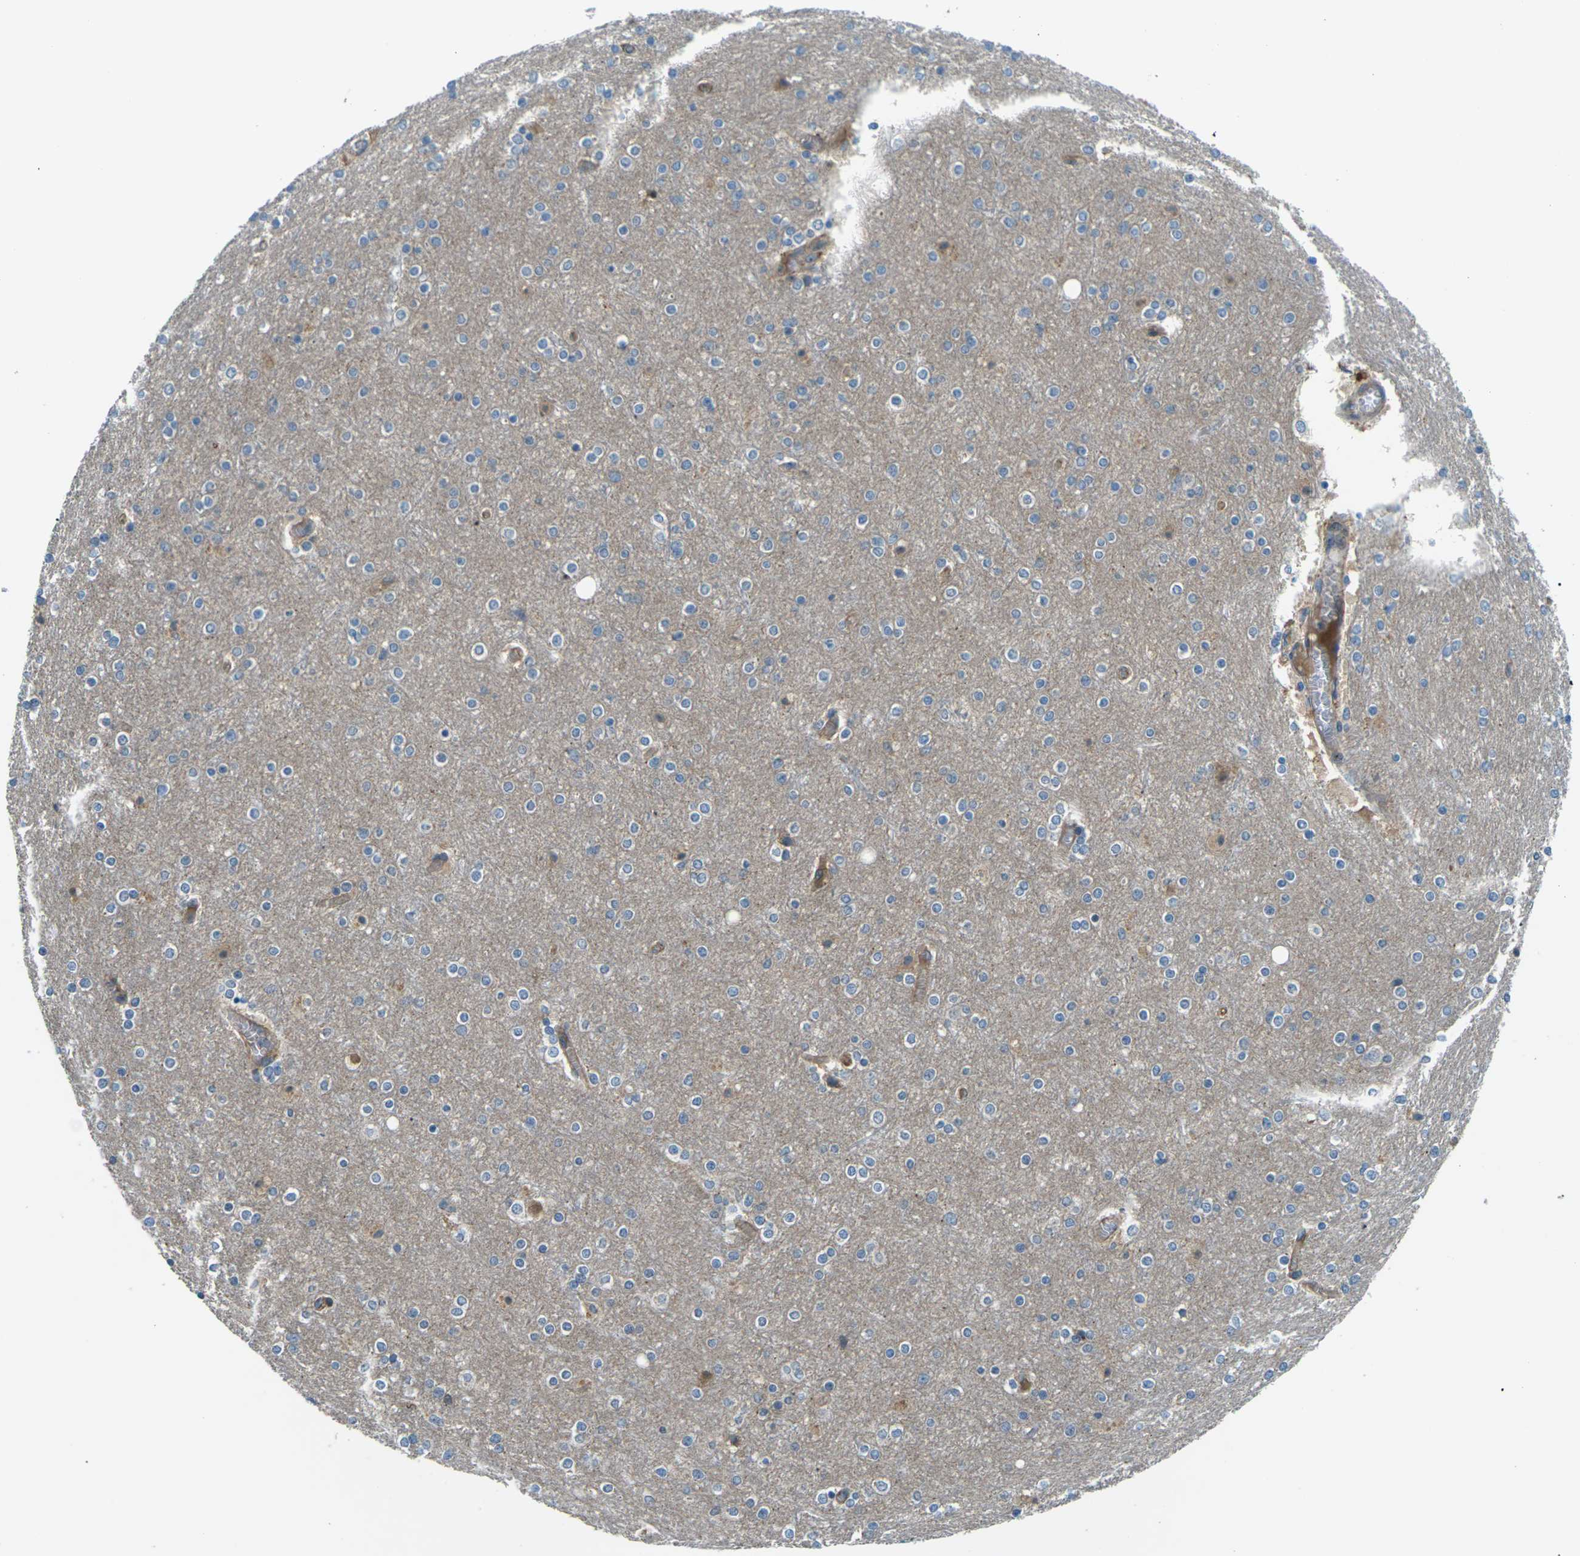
{"staining": {"intensity": "weak", "quantity": ">75%", "location": "cytoplasmic/membranous"}, "tissue": "cerebral cortex", "cell_type": "Endothelial cells", "image_type": "normal", "snomed": [{"axis": "morphology", "description": "Normal tissue, NOS"}, {"axis": "topography", "description": "Cerebral cortex"}], "caption": "Endothelial cells show weak cytoplasmic/membranous positivity in approximately >75% of cells in benign cerebral cortex.", "gene": "SLC13A3", "patient": {"sex": "female", "age": 54}}